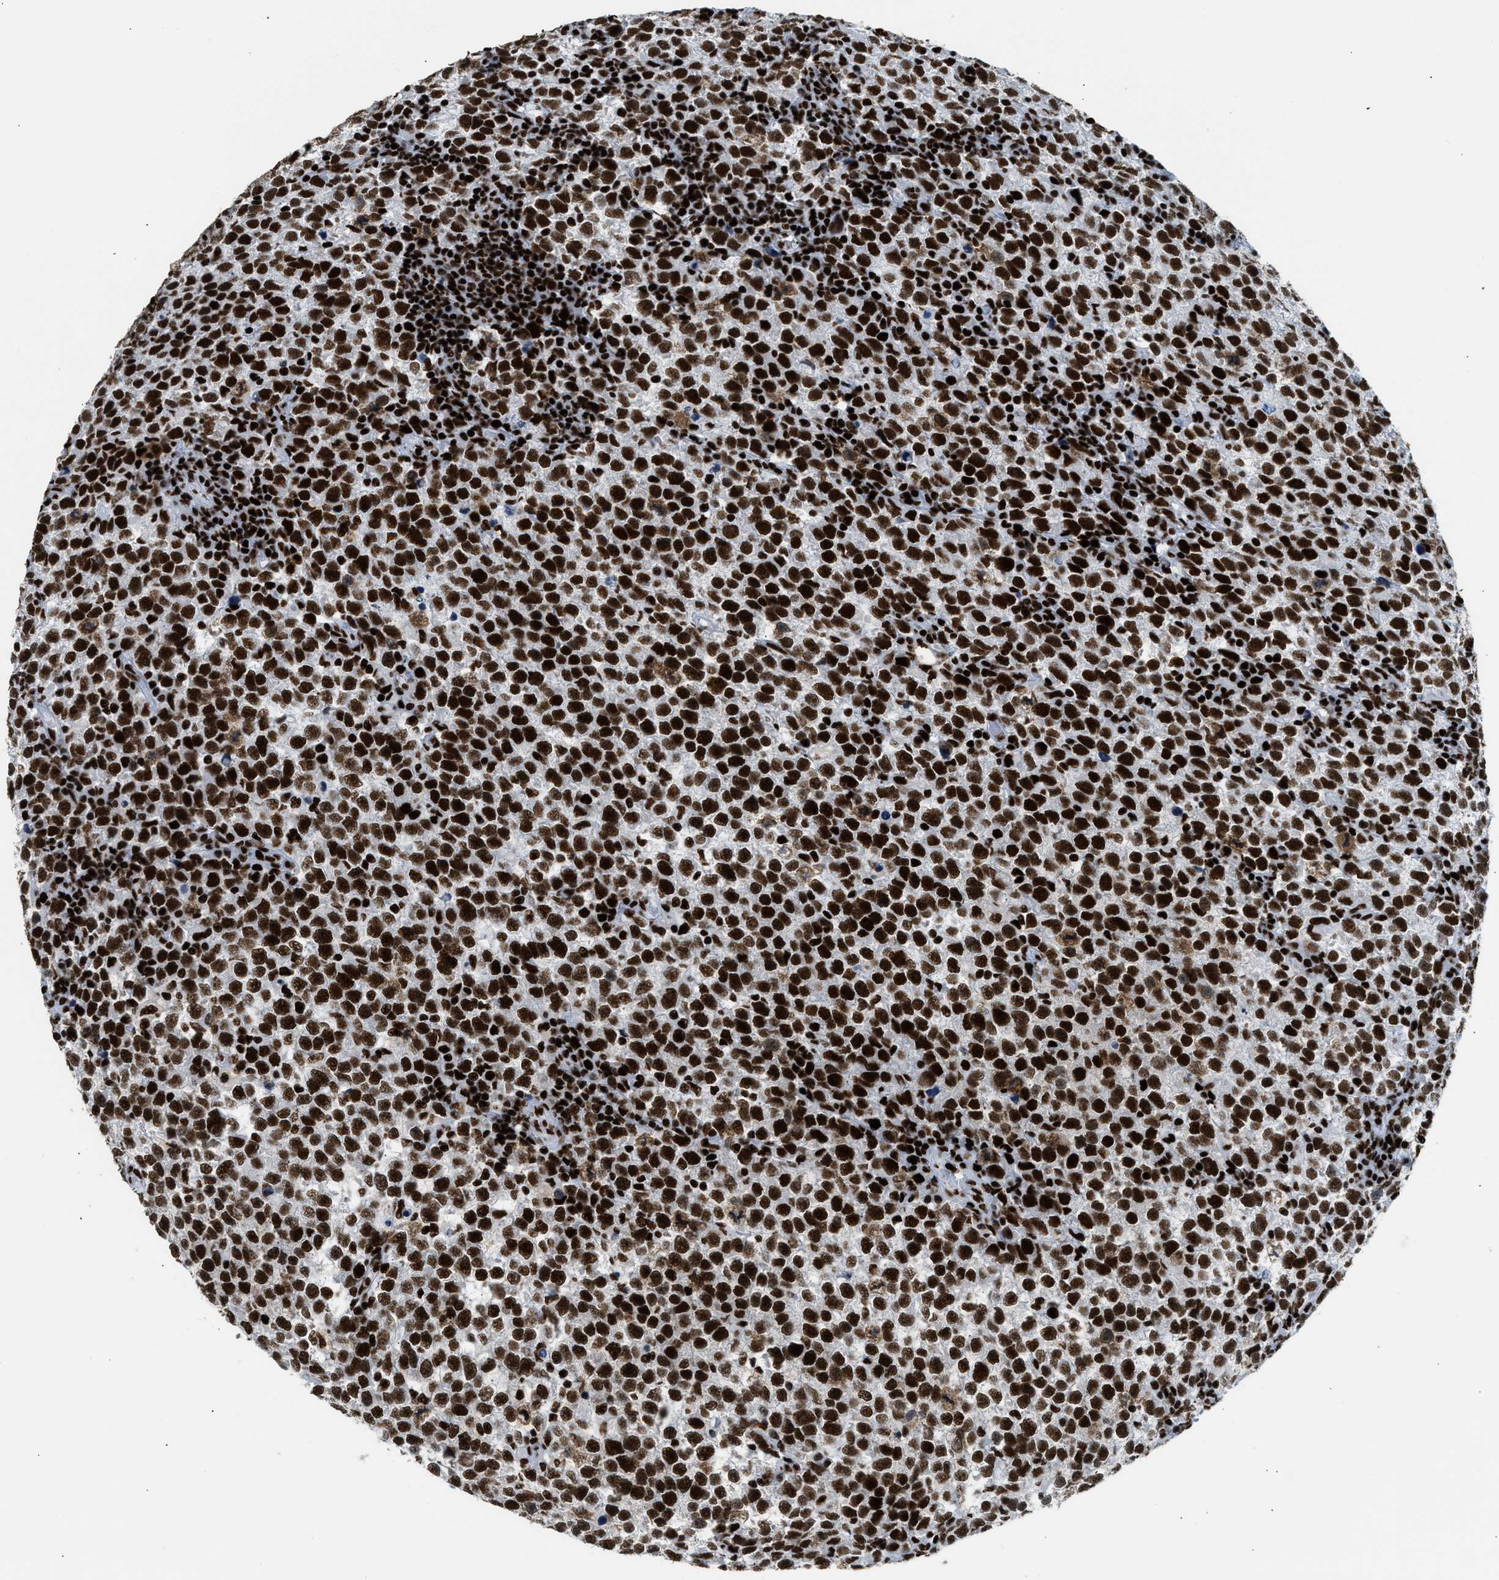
{"staining": {"intensity": "strong", "quantity": ">75%", "location": "nuclear"}, "tissue": "testis cancer", "cell_type": "Tumor cells", "image_type": "cancer", "snomed": [{"axis": "morphology", "description": "Normal tissue, NOS"}, {"axis": "morphology", "description": "Seminoma, NOS"}, {"axis": "topography", "description": "Testis"}], "caption": "This photomicrograph demonstrates IHC staining of seminoma (testis), with high strong nuclear expression in about >75% of tumor cells.", "gene": "PIF1", "patient": {"sex": "male", "age": 43}}